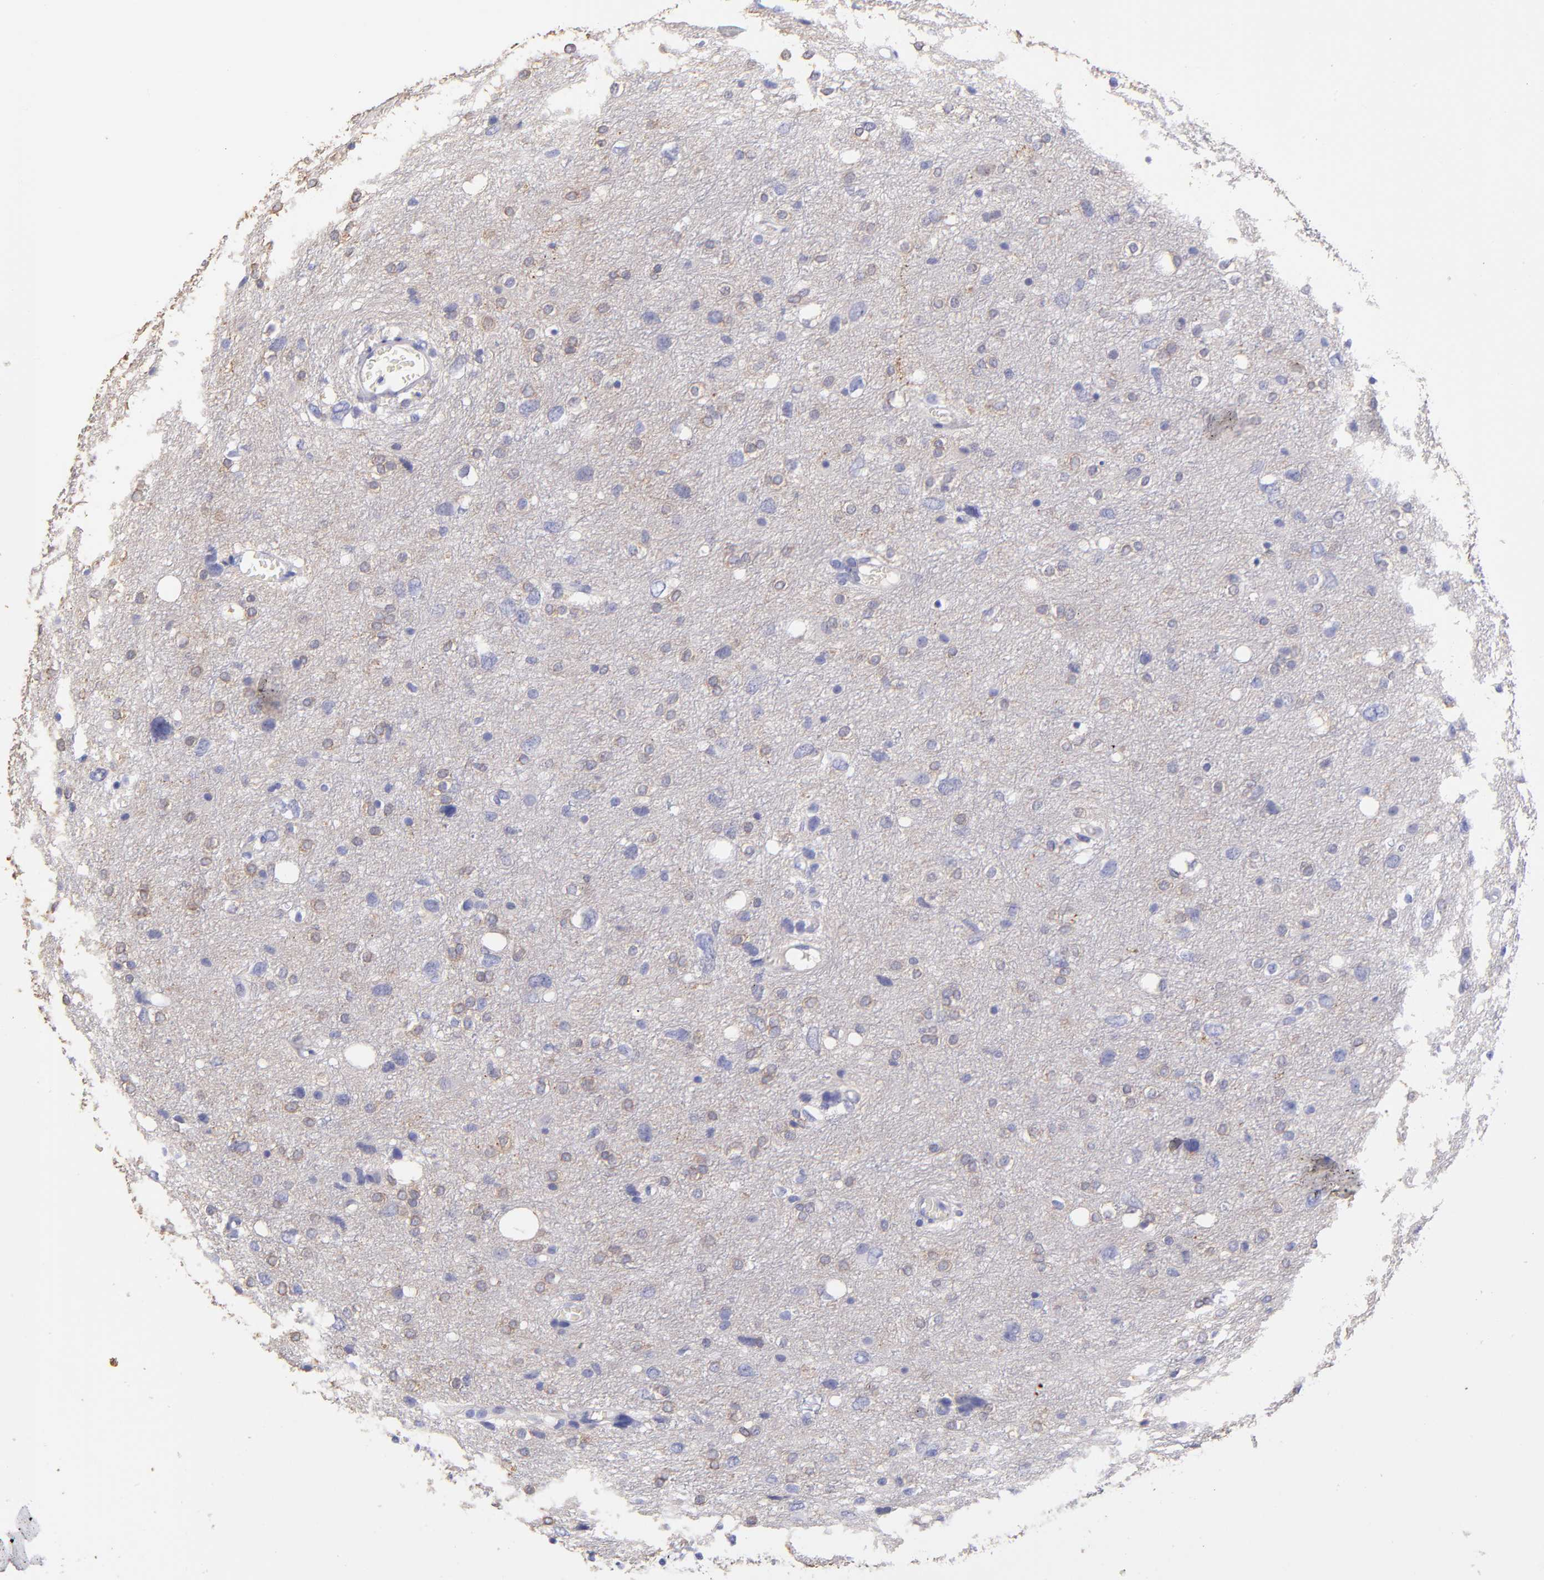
{"staining": {"intensity": "weak", "quantity": "<25%", "location": "cytoplasmic/membranous"}, "tissue": "glioma", "cell_type": "Tumor cells", "image_type": "cancer", "snomed": [{"axis": "morphology", "description": "Glioma, malignant, High grade"}, {"axis": "topography", "description": "Brain"}], "caption": "Malignant high-grade glioma stained for a protein using immunohistochemistry (IHC) reveals no positivity tumor cells.", "gene": "RAB3B", "patient": {"sex": "female", "age": 59}}